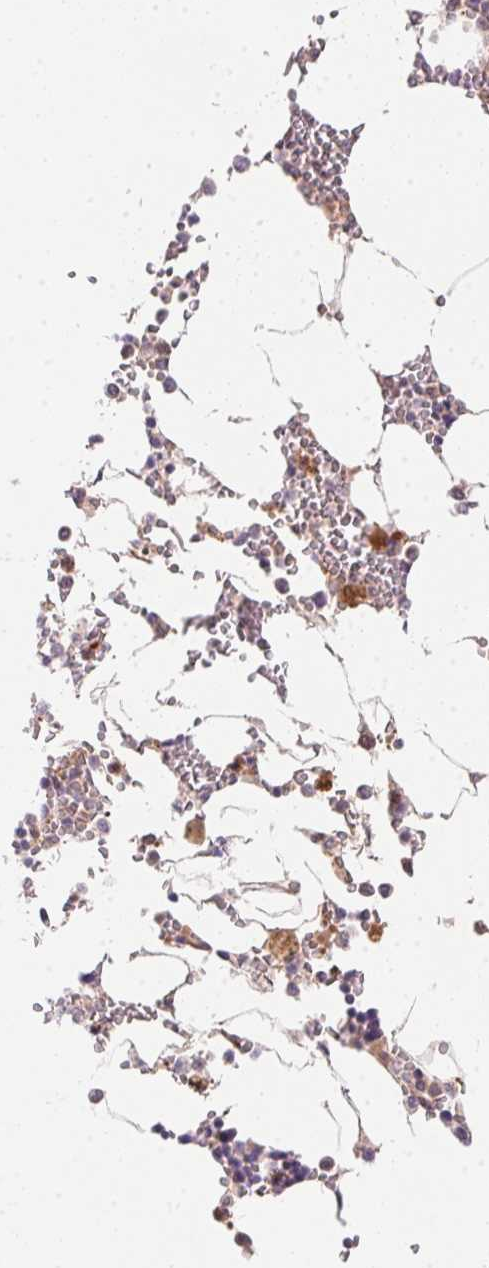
{"staining": {"intensity": "negative", "quantity": "none", "location": "none"}, "tissue": "bone marrow", "cell_type": "Hematopoietic cells", "image_type": "normal", "snomed": [{"axis": "morphology", "description": "Normal tissue, NOS"}, {"axis": "topography", "description": "Bone marrow"}], "caption": "High power microscopy photomicrograph of an immunohistochemistry photomicrograph of benign bone marrow, revealing no significant expression in hematopoietic cells.", "gene": "NUDT16", "patient": {"sex": "male", "age": 54}}